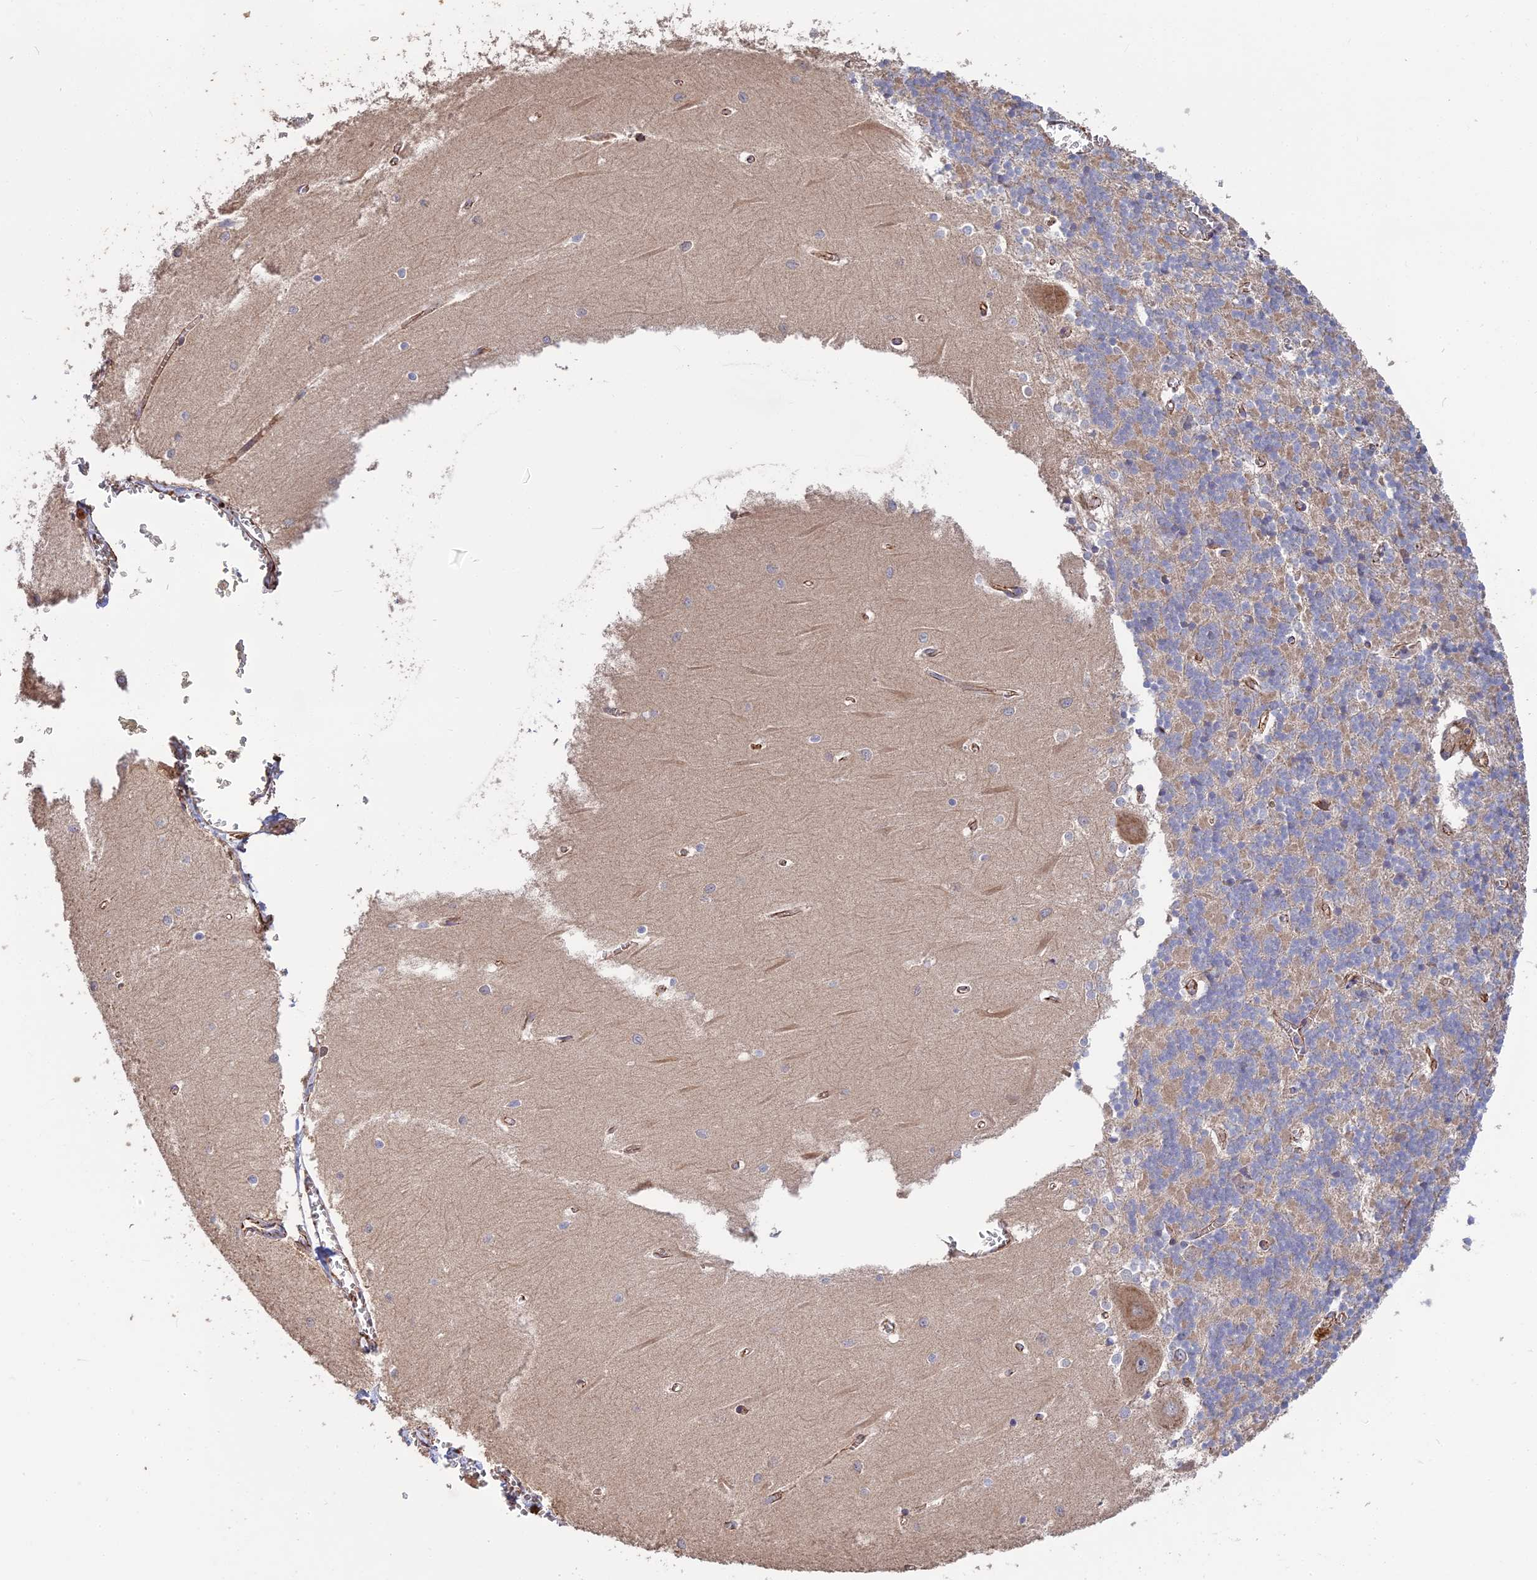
{"staining": {"intensity": "weak", "quantity": "25%-75%", "location": "cytoplasmic/membranous"}, "tissue": "cerebellum", "cell_type": "Cells in granular layer", "image_type": "normal", "snomed": [{"axis": "morphology", "description": "Normal tissue, NOS"}, {"axis": "topography", "description": "Cerebellum"}], "caption": "Protein expression analysis of benign human cerebellum reveals weak cytoplasmic/membranous positivity in about 25%-75% of cells in granular layer. Nuclei are stained in blue.", "gene": "ARHGAP40", "patient": {"sex": "male", "age": 37}}